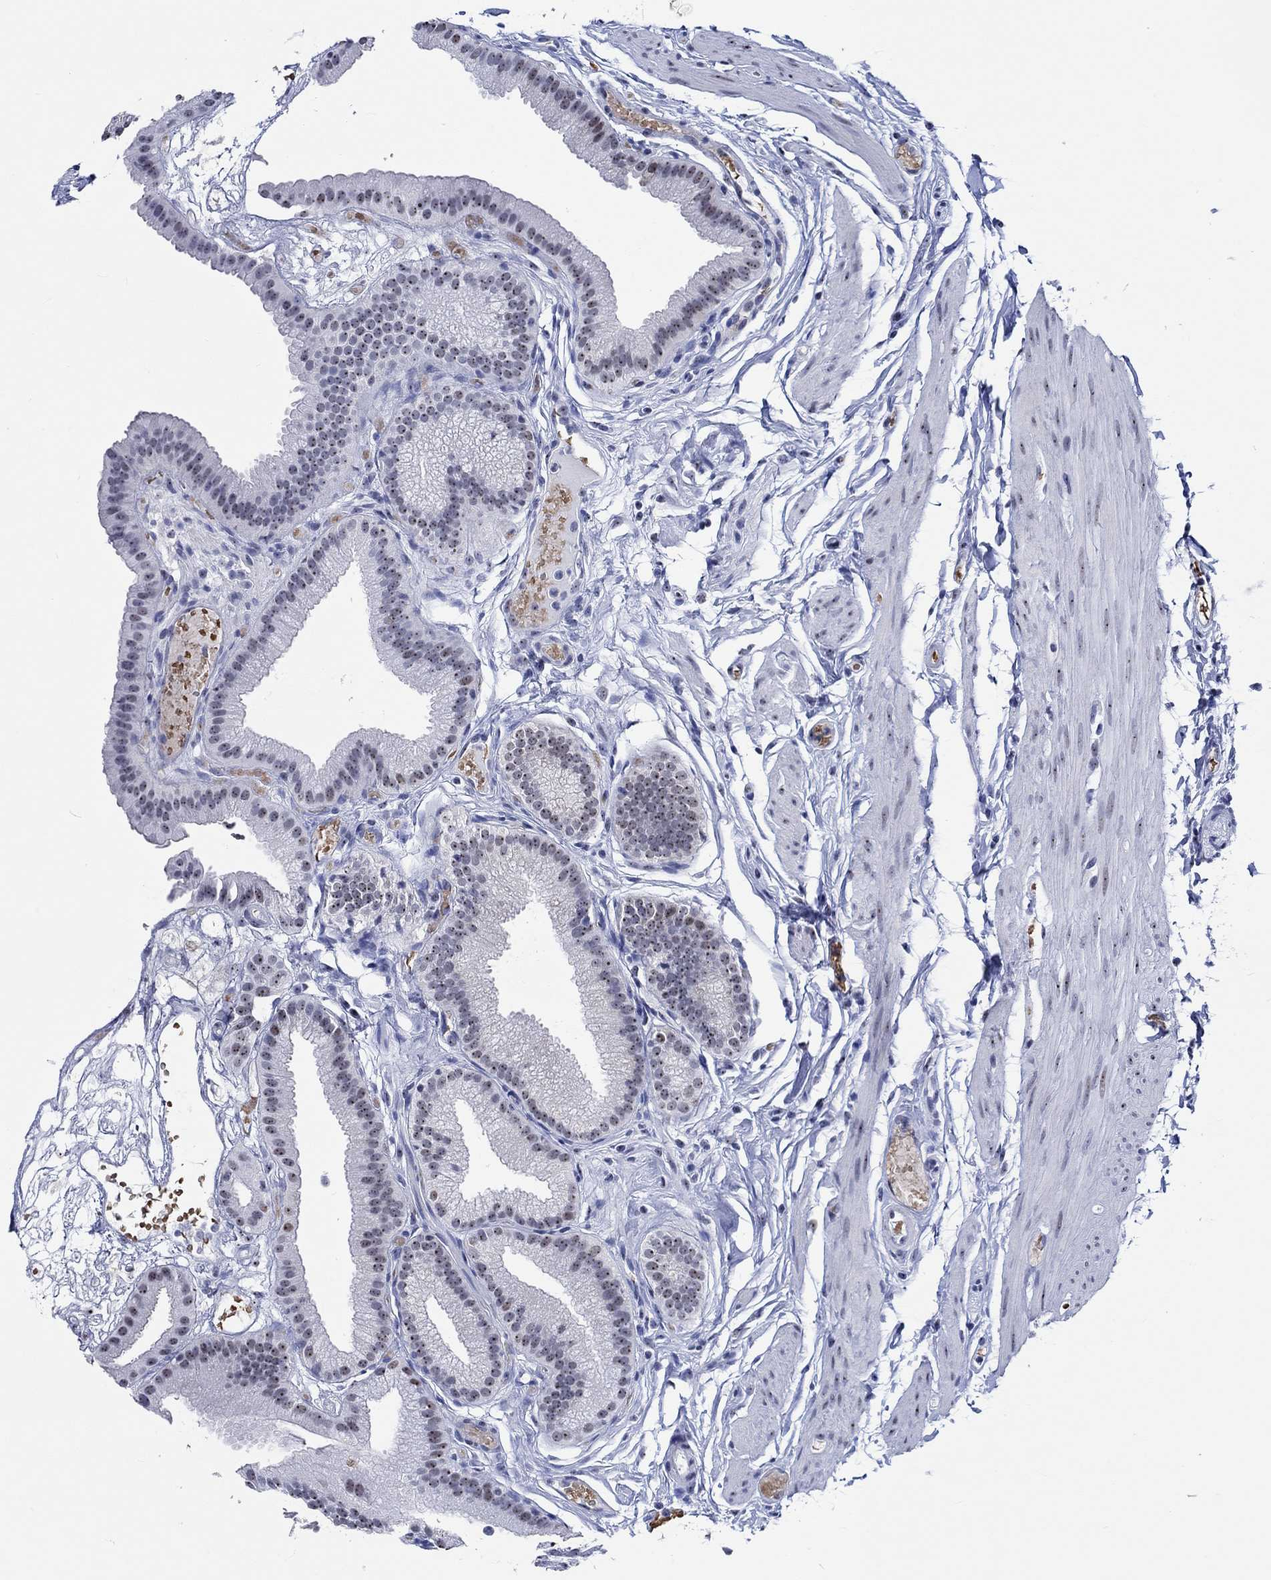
{"staining": {"intensity": "strong", "quantity": "25%-75%", "location": "nuclear"}, "tissue": "gallbladder", "cell_type": "Glandular cells", "image_type": "normal", "snomed": [{"axis": "morphology", "description": "Normal tissue, NOS"}, {"axis": "topography", "description": "Gallbladder"}], "caption": "Immunohistochemical staining of benign gallbladder shows 25%-75% levels of strong nuclear protein staining in about 25%-75% of glandular cells. Nuclei are stained in blue.", "gene": "ZNF446", "patient": {"sex": "female", "age": 45}}